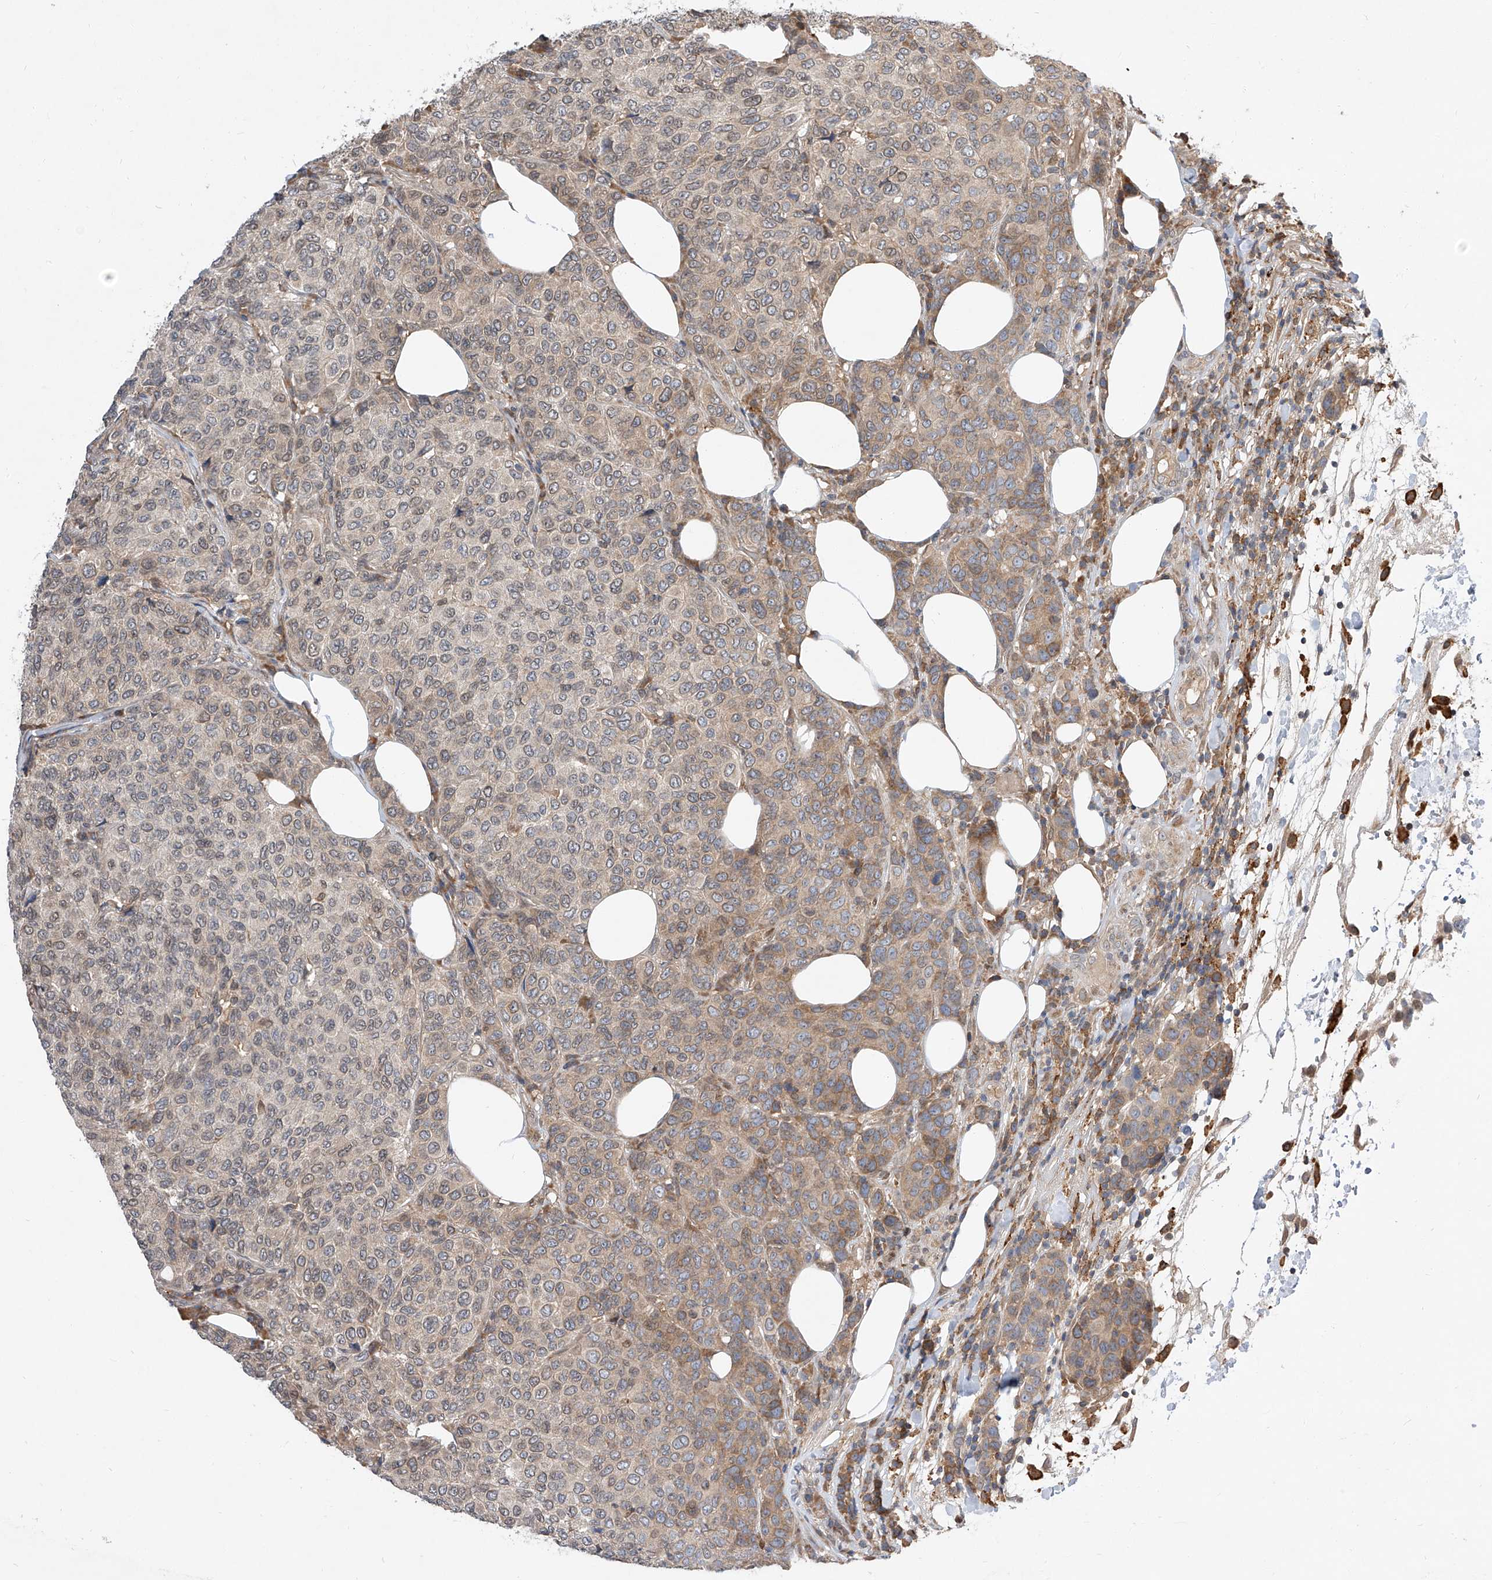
{"staining": {"intensity": "weak", "quantity": "25%-75%", "location": "nuclear"}, "tissue": "breast cancer", "cell_type": "Tumor cells", "image_type": "cancer", "snomed": [{"axis": "morphology", "description": "Duct carcinoma"}, {"axis": "topography", "description": "Breast"}], "caption": "Breast intraductal carcinoma stained with DAB (3,3'-diaminobenzidine) immunohistochemistry shows low levels of weak nuclear staining in approximately 25%-75% of tumor cells. The protein of interest is stained brown, and the nuclei are stained in blue (DAB (3,3'-diaminobenzidine) IHC with brightfield microscopy, high magnification).", "gene": "DIRAS3", "patient": {"sex": "female", "age": 55}}